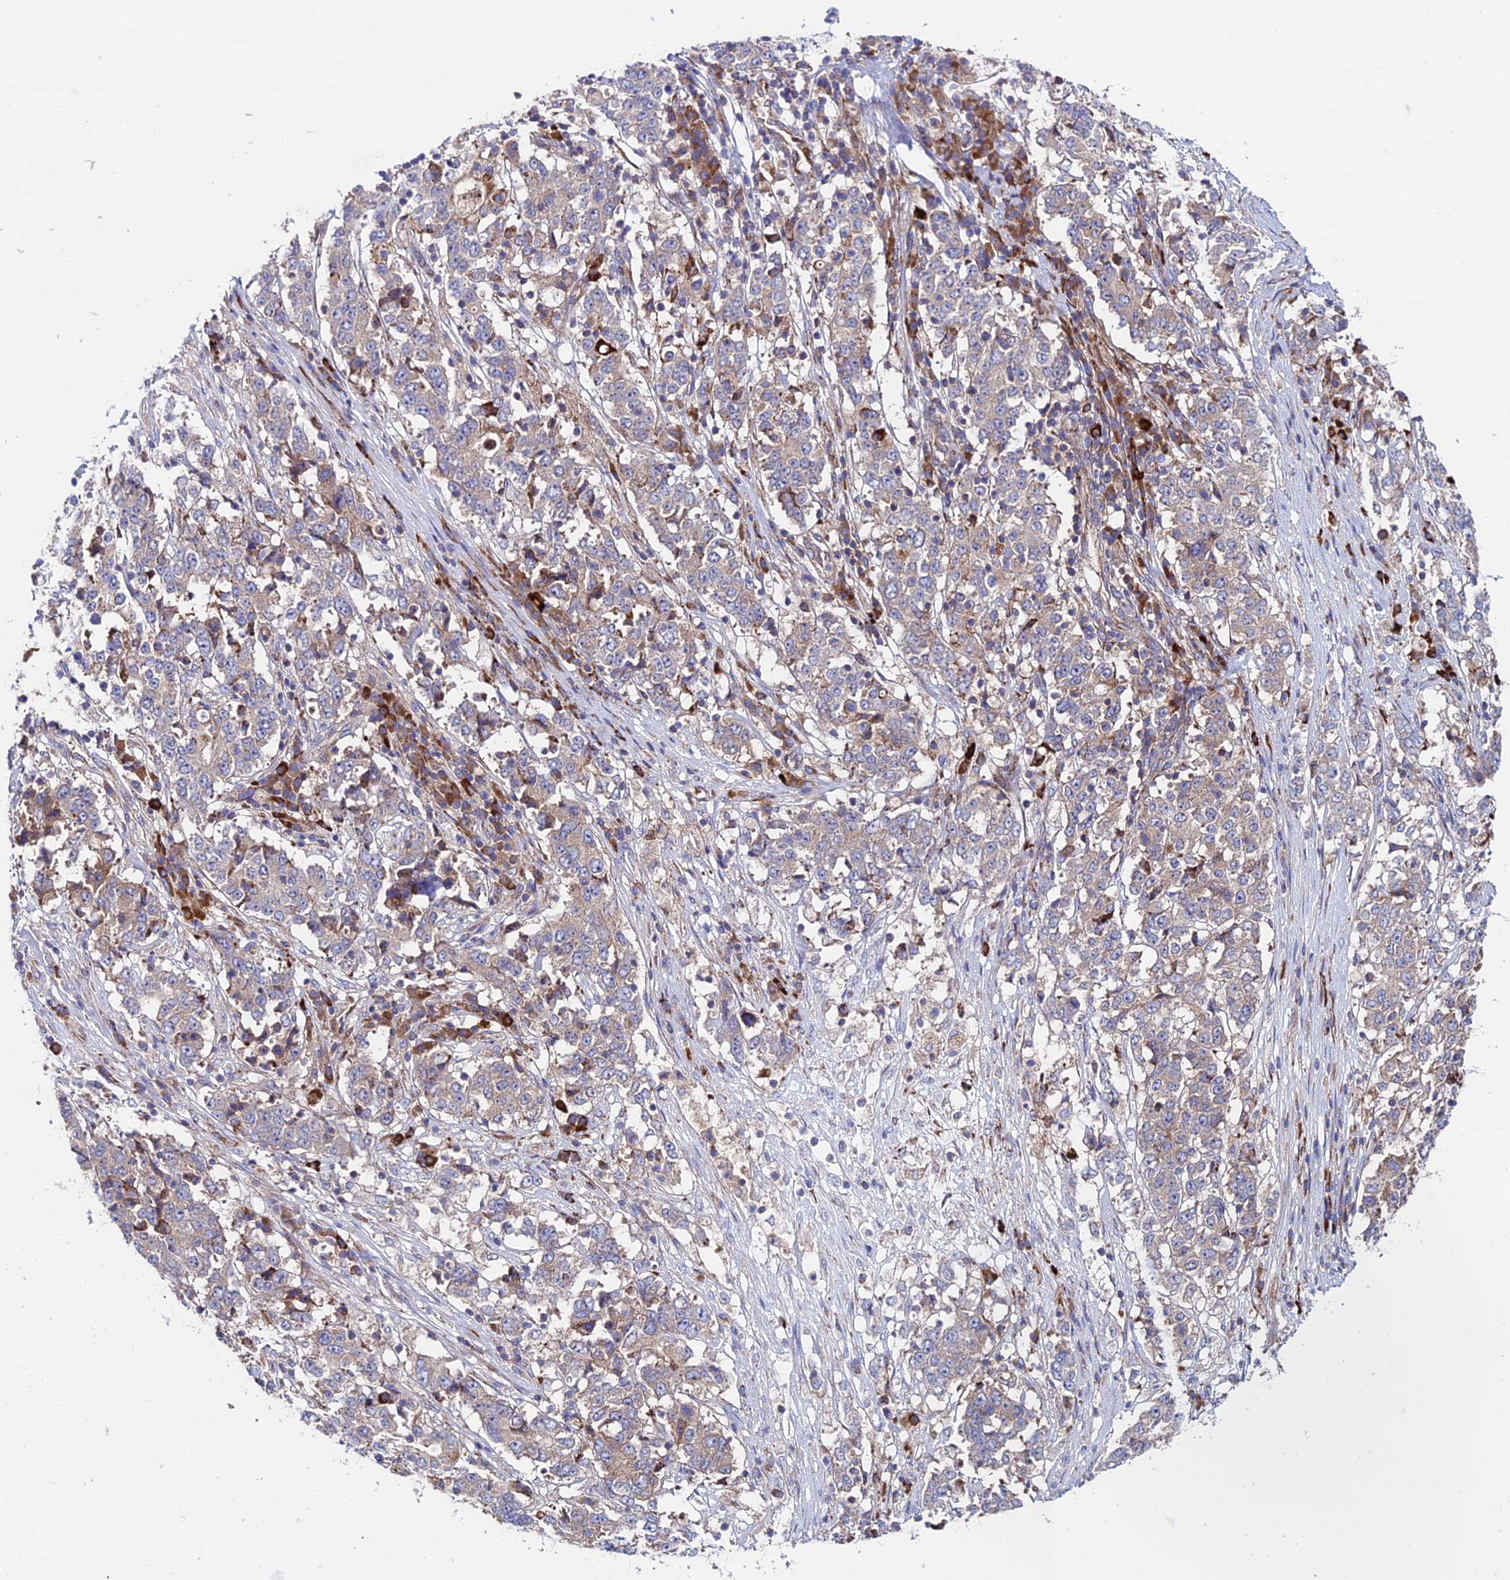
{"staining": {"intensity": "moderate", "quantity": "<25%", "location": "cytoplasmic/membranous"}, "tissue": "stomach cancer", "cell_type": "Tumor cells", "image_type": "cancer", "snomed": [{"axis": "morphology", "description": "Adenocarcinoma, NOS"}, {"axis": "topography", "description": "Stomach"}], "caption": "High-power microscopy captured an IHC image of stomach cancer, revealing moderate cytoplasmic/membranous staining in approximately <25% of tumor cells.", "gene": "EIF3K", "patient": {"sex": "male", "age": 59}}